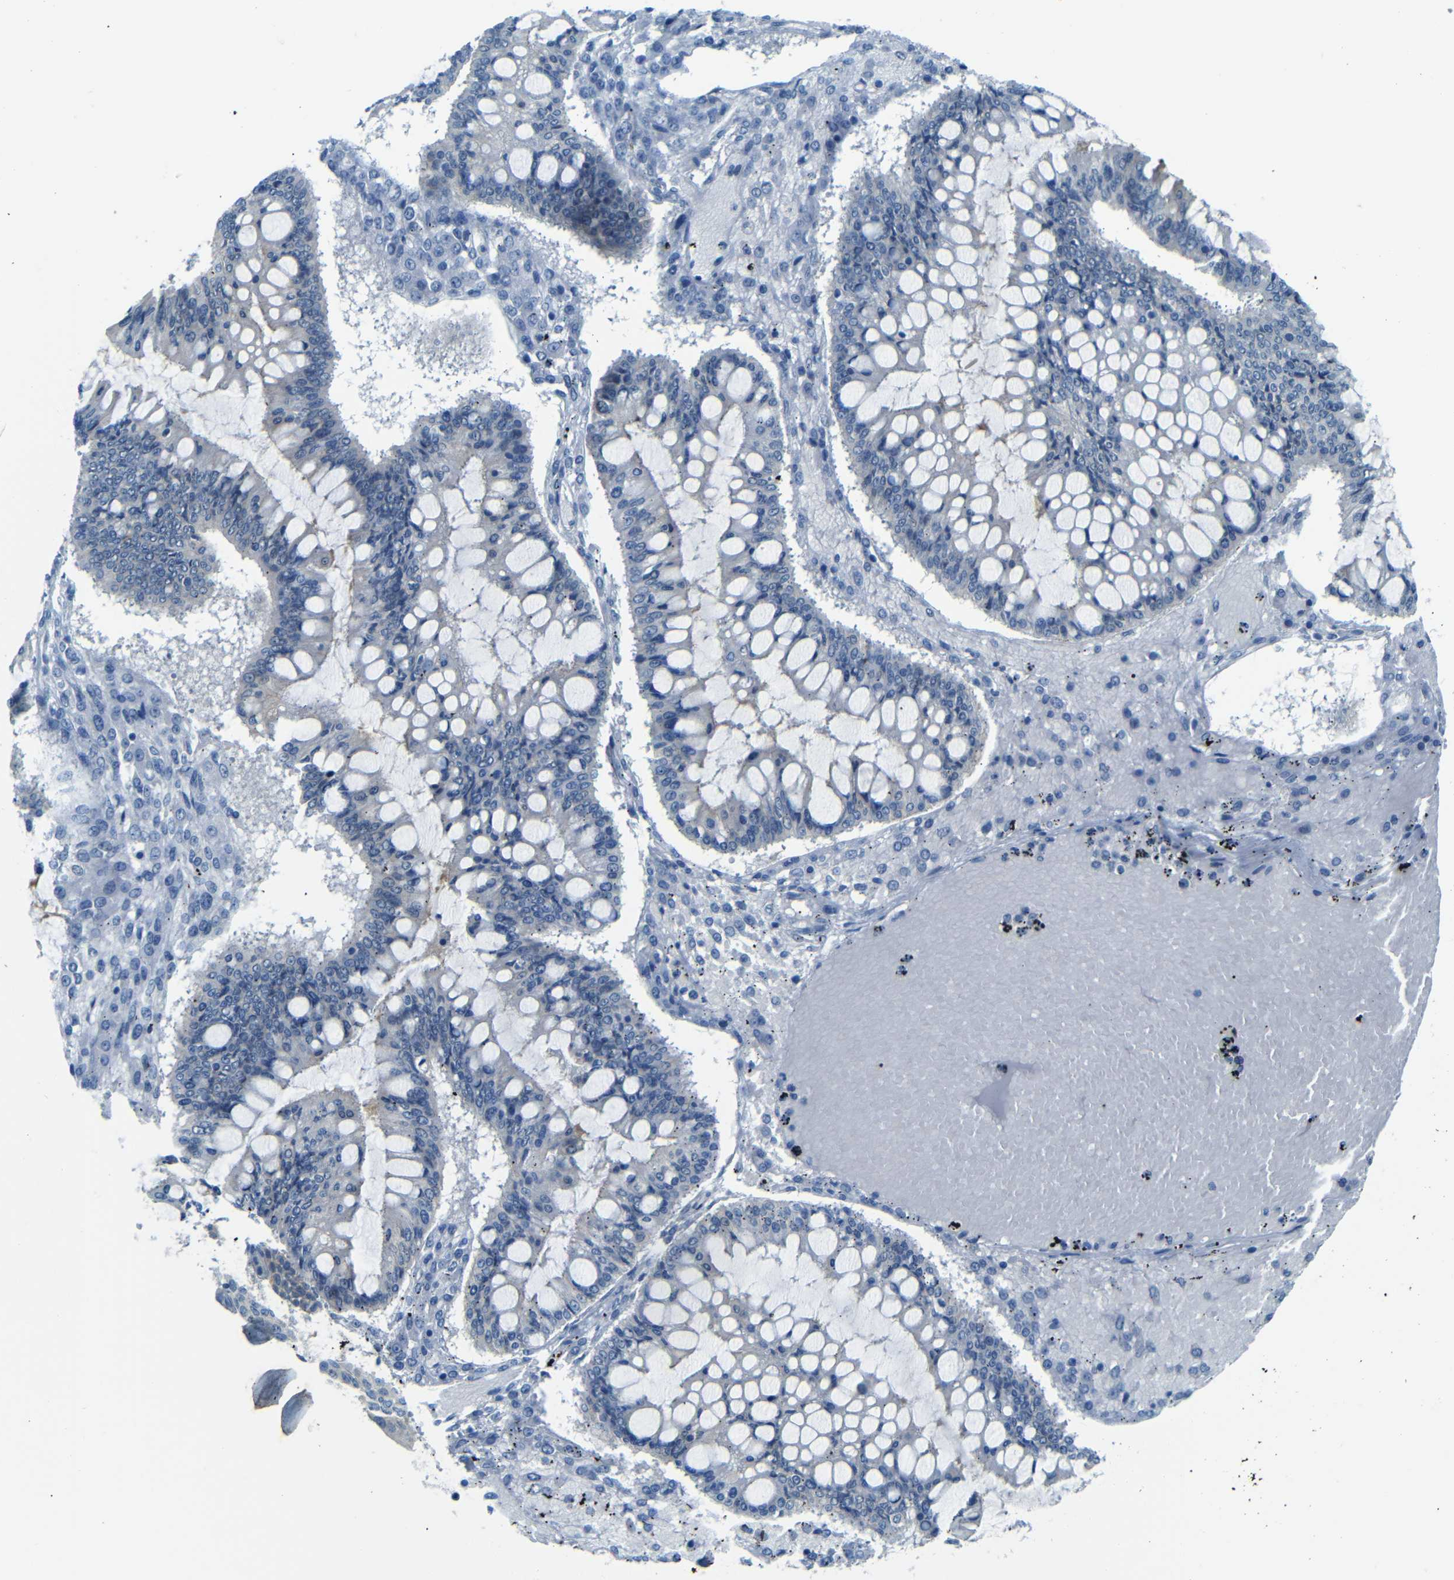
{"staining": {"intensity": "negative", "quantity": "none", "location": "none"}, "tissue": "ovarian cancer", "cell_type": "Tumor cells", "image_type": "cancer", "snomed": [{"axis": "morphology", "description": "Cystadenocarcinoma, mucinous, NOS"}, {"axis": "topography", "description": "Ovary"}], "caption": "IHC photomicrograph of neoplastic tissue: ovarian cancer (mucinous cystadenocarcinoma) stained with DAB demonstrates no significant protein staining in tumor cells.", "gene": "ANK3", "patient": {"sex": "female", "age": 73}}